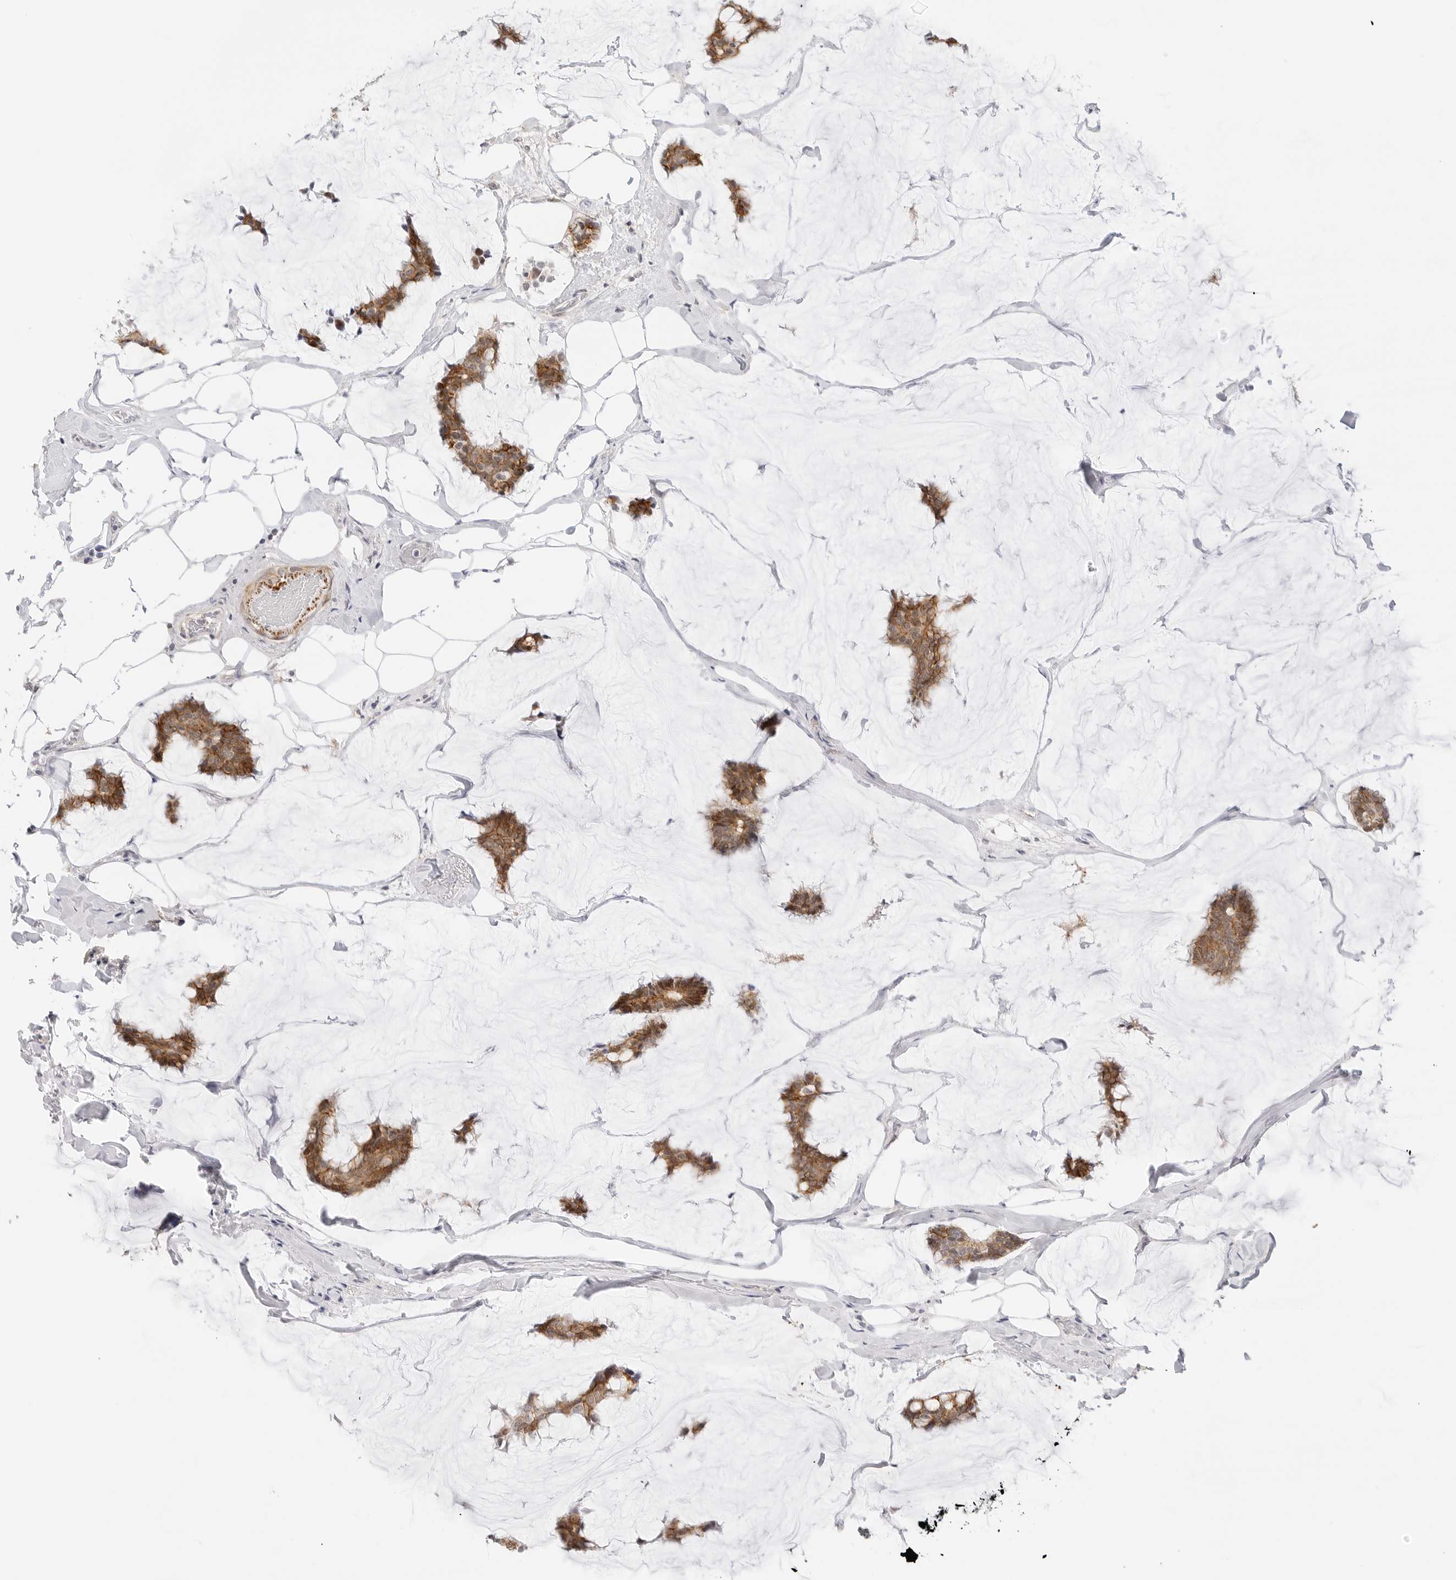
{"staining": {"intensity": "moderate", "quantity": ">75%", "location": "cytoplasmic/membranous"}, "tissue": "breast cancer", "cell_type": "Tumor cells", "image_type": "cancer", "snomed": [{"axis": "morphology", "description": "Duct carcinoma"}, {"axis": "topography", "description": "Breast"}], "caption": "This histopathology image demonstrates infiltrating ductal carcinoma (breast) stained with IHC to label a protein in brown. The cytoplasmic/membranous of tumor cells show moderate positivity for the protein. Nuclei are counter-stained blue.", "gene": "PCDH19", "patient": {"sex": "female", "age": 93}}